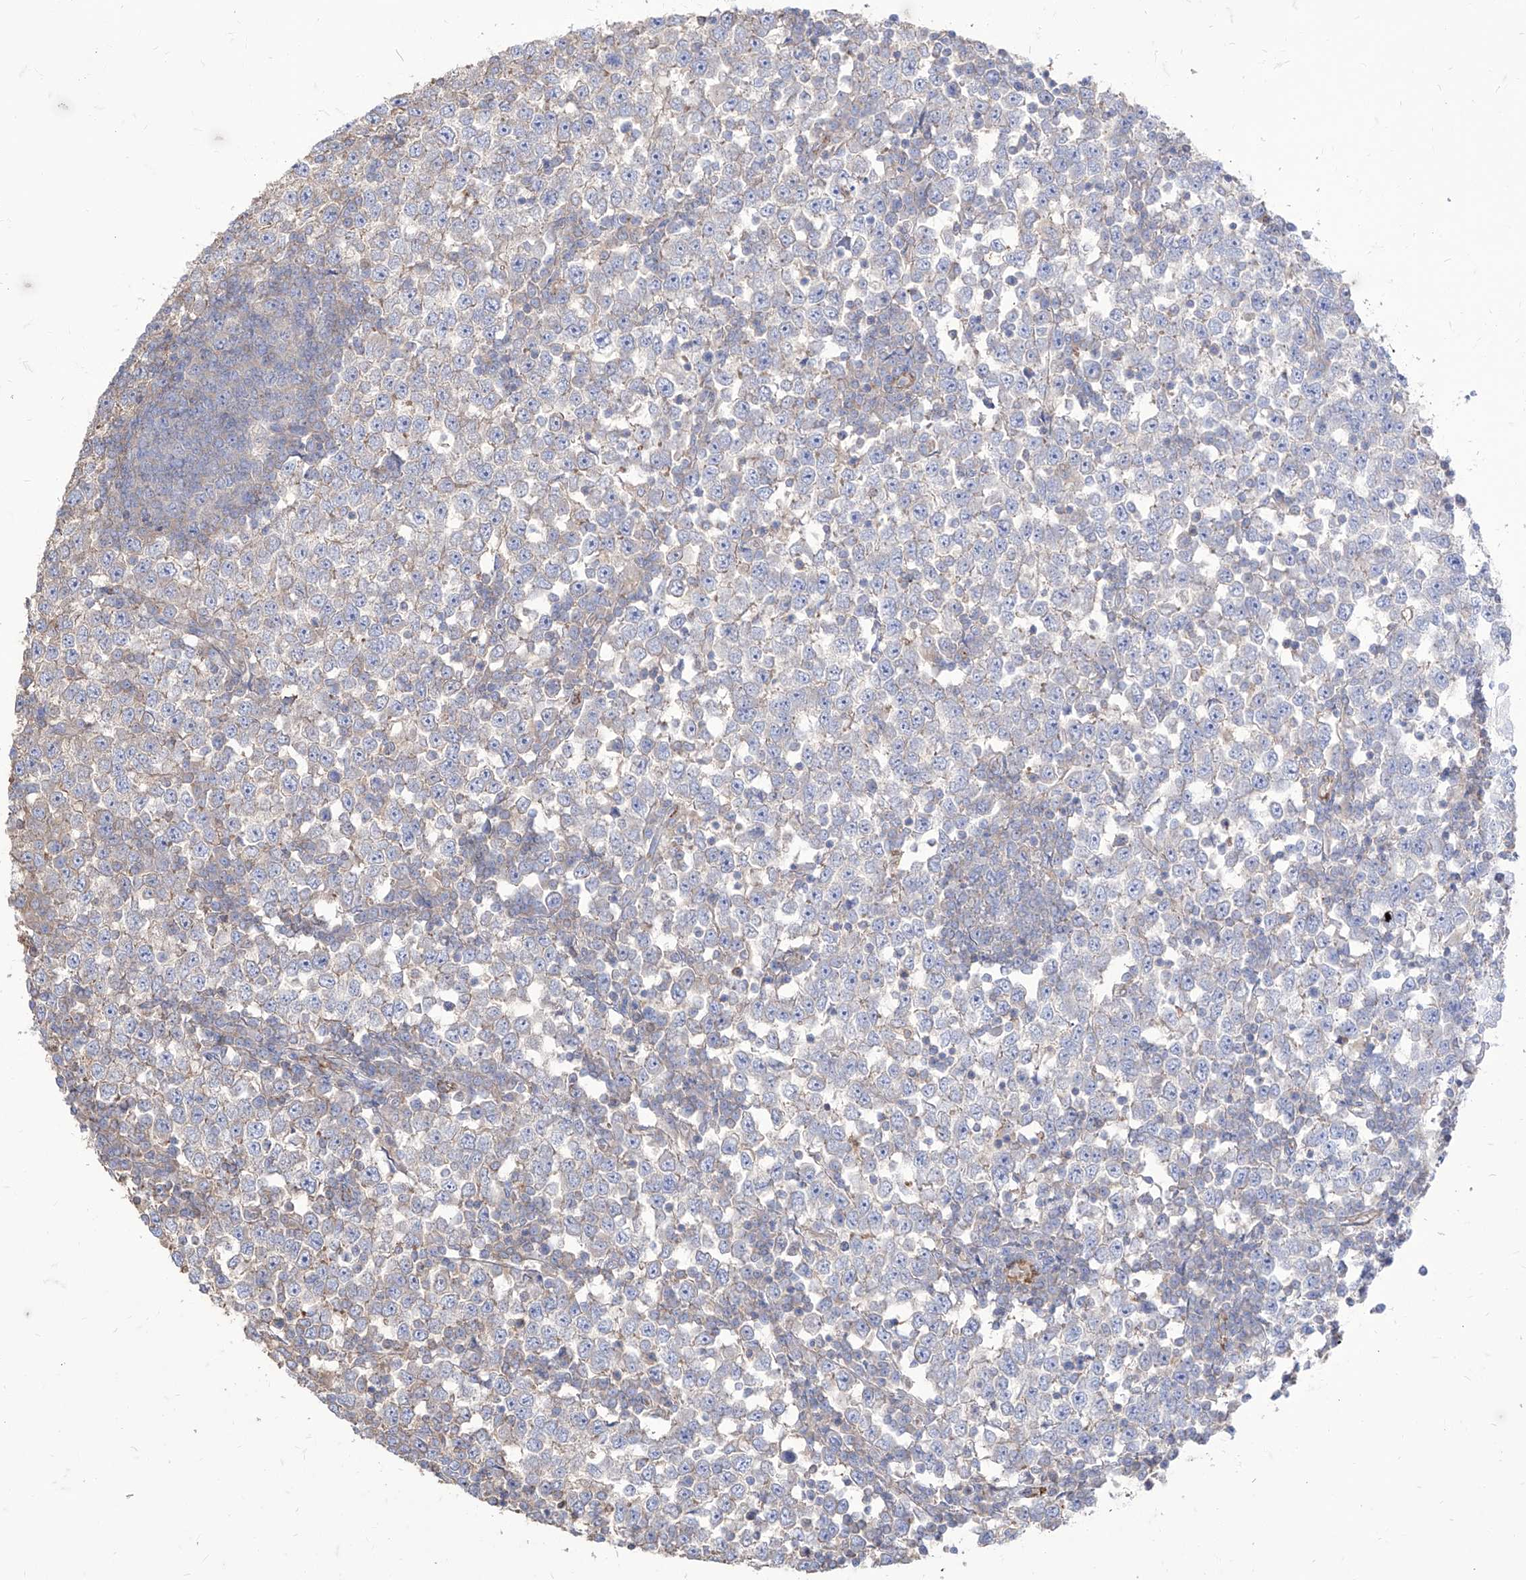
{"staining": {"intensity": "negative", "quantity": "none", "location": "none"}, "tissue": "testis cancer", "cell_type": "Tumor cells", "image_type": "cancer", "snomed": [{"axis": "morphology", "description": "Seminoma, NOS"}, {"axis": "topography", "description": "Testis"}], "caption": "A histopathology image of human testis cancer (seminoma) is negative for staining in tumor cells.", "gene": "C1orf74", "patient": {"sex": "male", "age": 65}}